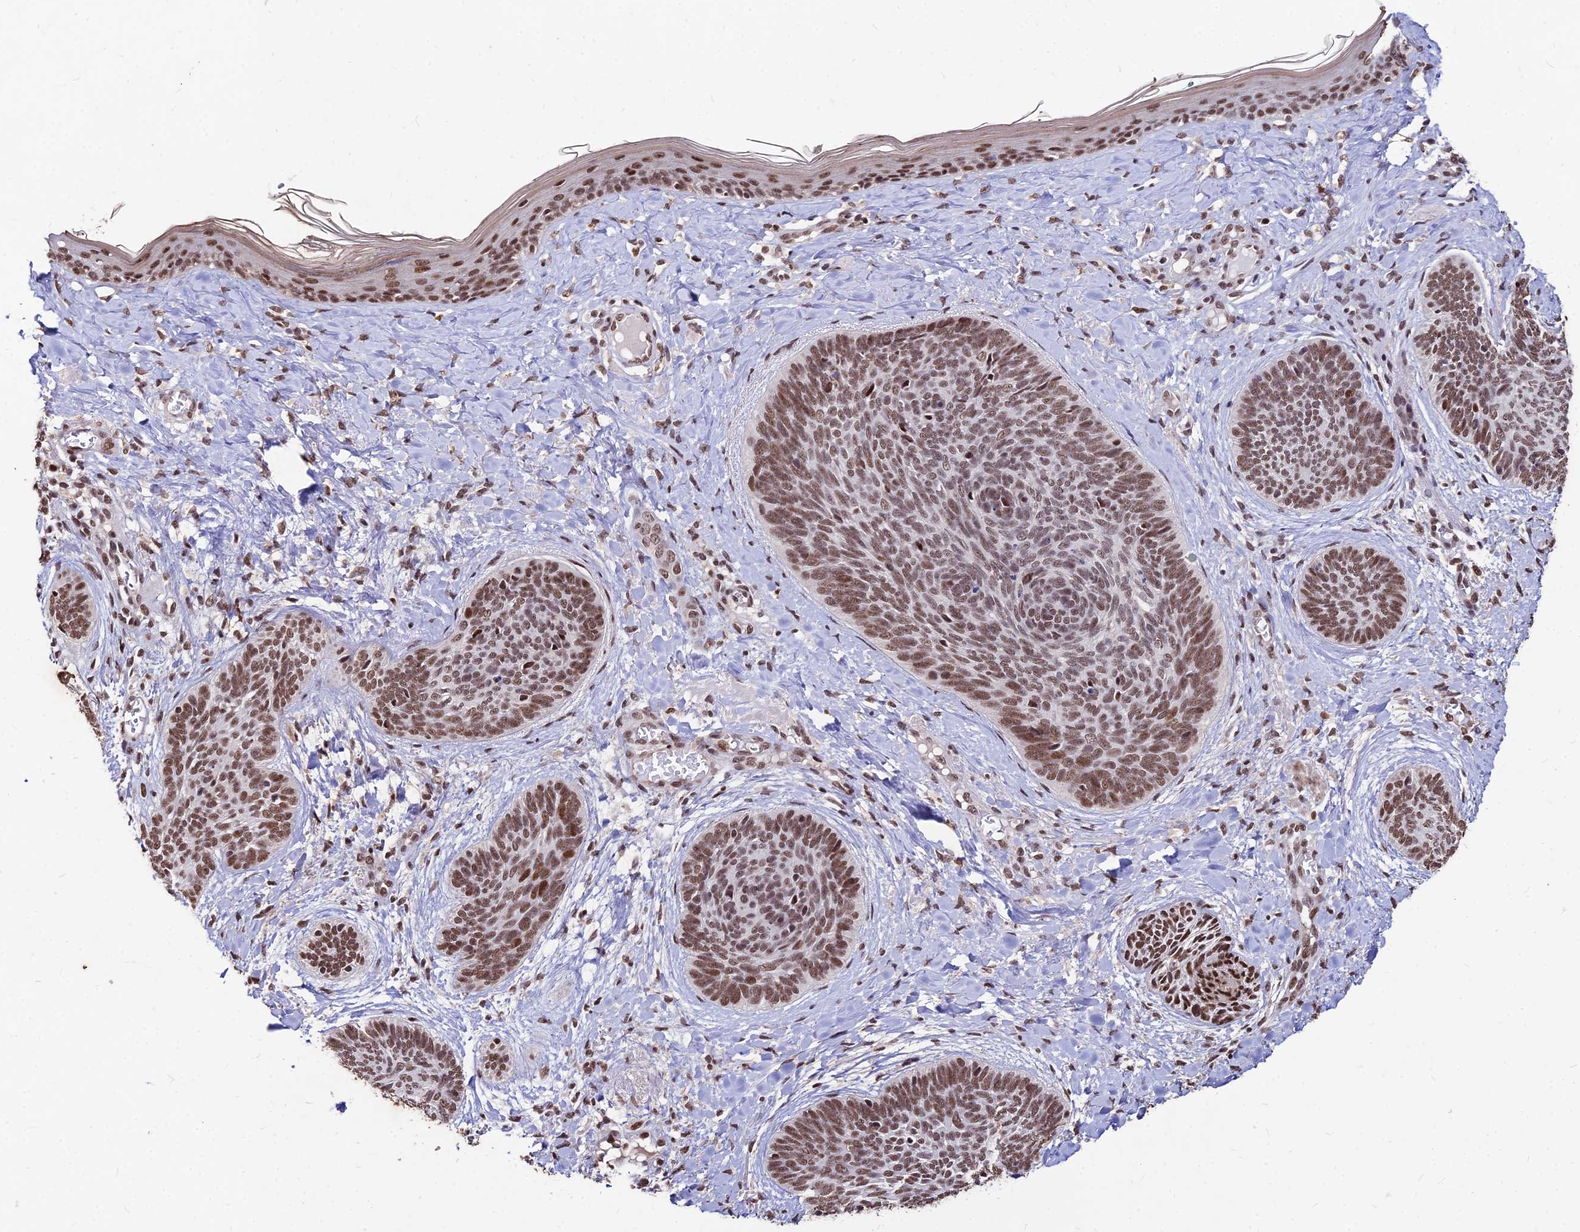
{"staining": {"intensity": "moderate", "quantity": ">75%", "location": "nuclear"}, "tissue": "skin cancer", "cell_type": "Tumor cells", "image_type": "cancer", "snomed": [{"axis": "morphology", "description": "Basal cell carcinoma"}, {"axis": "topography", "description": "Skin"}], "caption": "A brown stain shows moderate nuclear expression of a protein in human basal cell carcinoma (skin) tumor cells.", "gene": "ZBED4", "patient": {"sex": "female", "age": 81}}